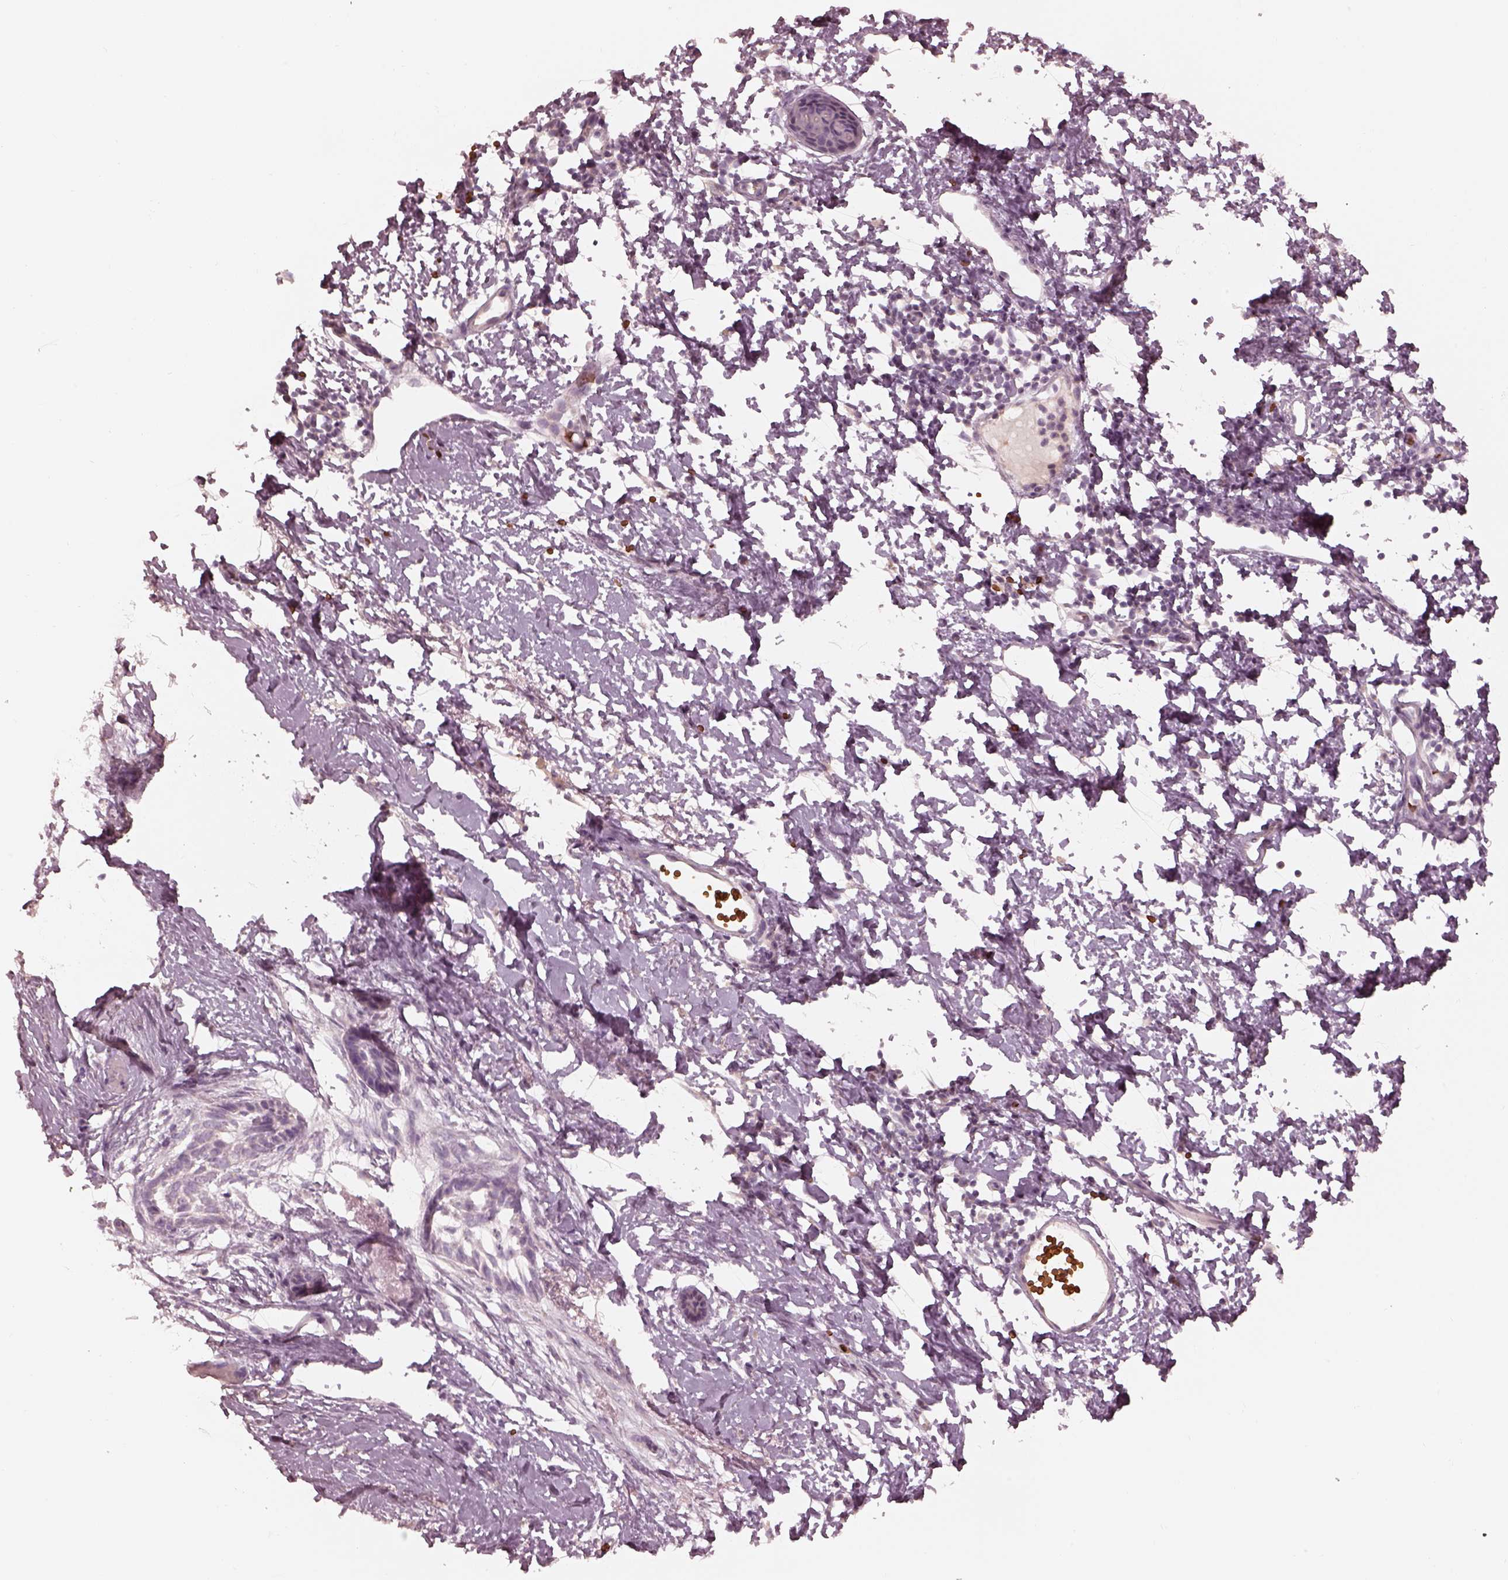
{"staining": {"intensity": "negative", "quantity": "none", "location": "none"}, "tissue": "skin cancer", "cell_type": "Tumor cells", "image_type": "cancer", "snomed": [{"axis": "morphology", "description": "Normal tissue, NOS"}, {"axis": "morphology", "description": "Basal cell carcinoma"}, {"axis": "topography", "description": "Skin"}], "caption": "DAB (3,3'-diaminobenzidine) immunohistochemical staining of human basal cell carcinoma (skin) exhibits no significant expression in tumor cells.", "gene": "ANKLE1", "patient": {"sex": "male", "age": 84}}